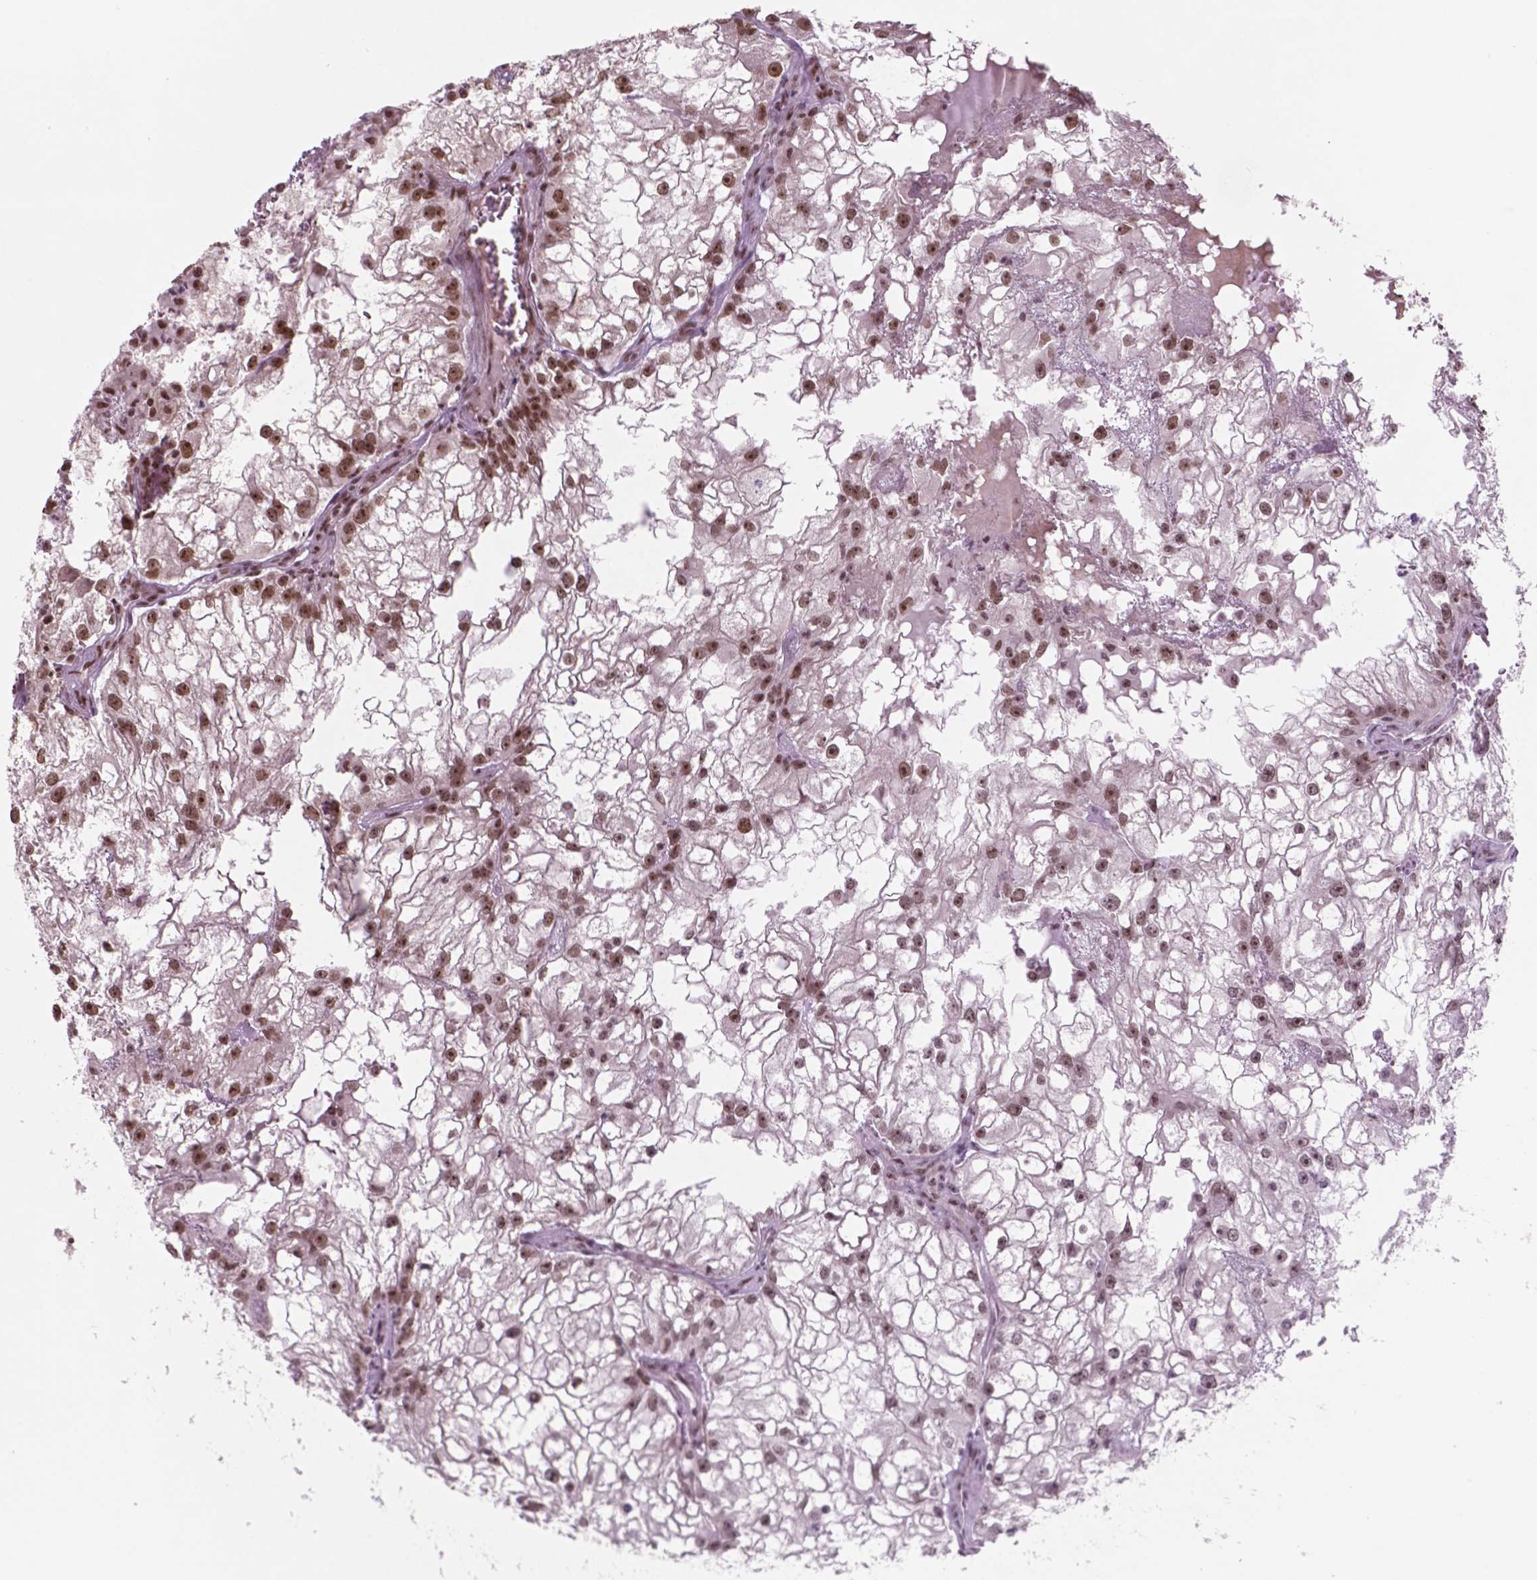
{"staining": {"intensity": "strong", "quantity": "25%-75%", "location": "nuclear"}, "tissue": "renal cancer", "cell_type": "Tumor cells", "image_type": "cancer", "snomed": [{"axis": "morphology", "description": "Adenocarcinoma, NOS"}, {"axis": "topography", "description": "Kidney"}], "caption": "This is an image of immunohistochemistry staining of renal cancer, which shows strong expression in the nuclear of tumor cells.", "gene": "POLR2E", "patient": {"sex": "male", "age": 59}}